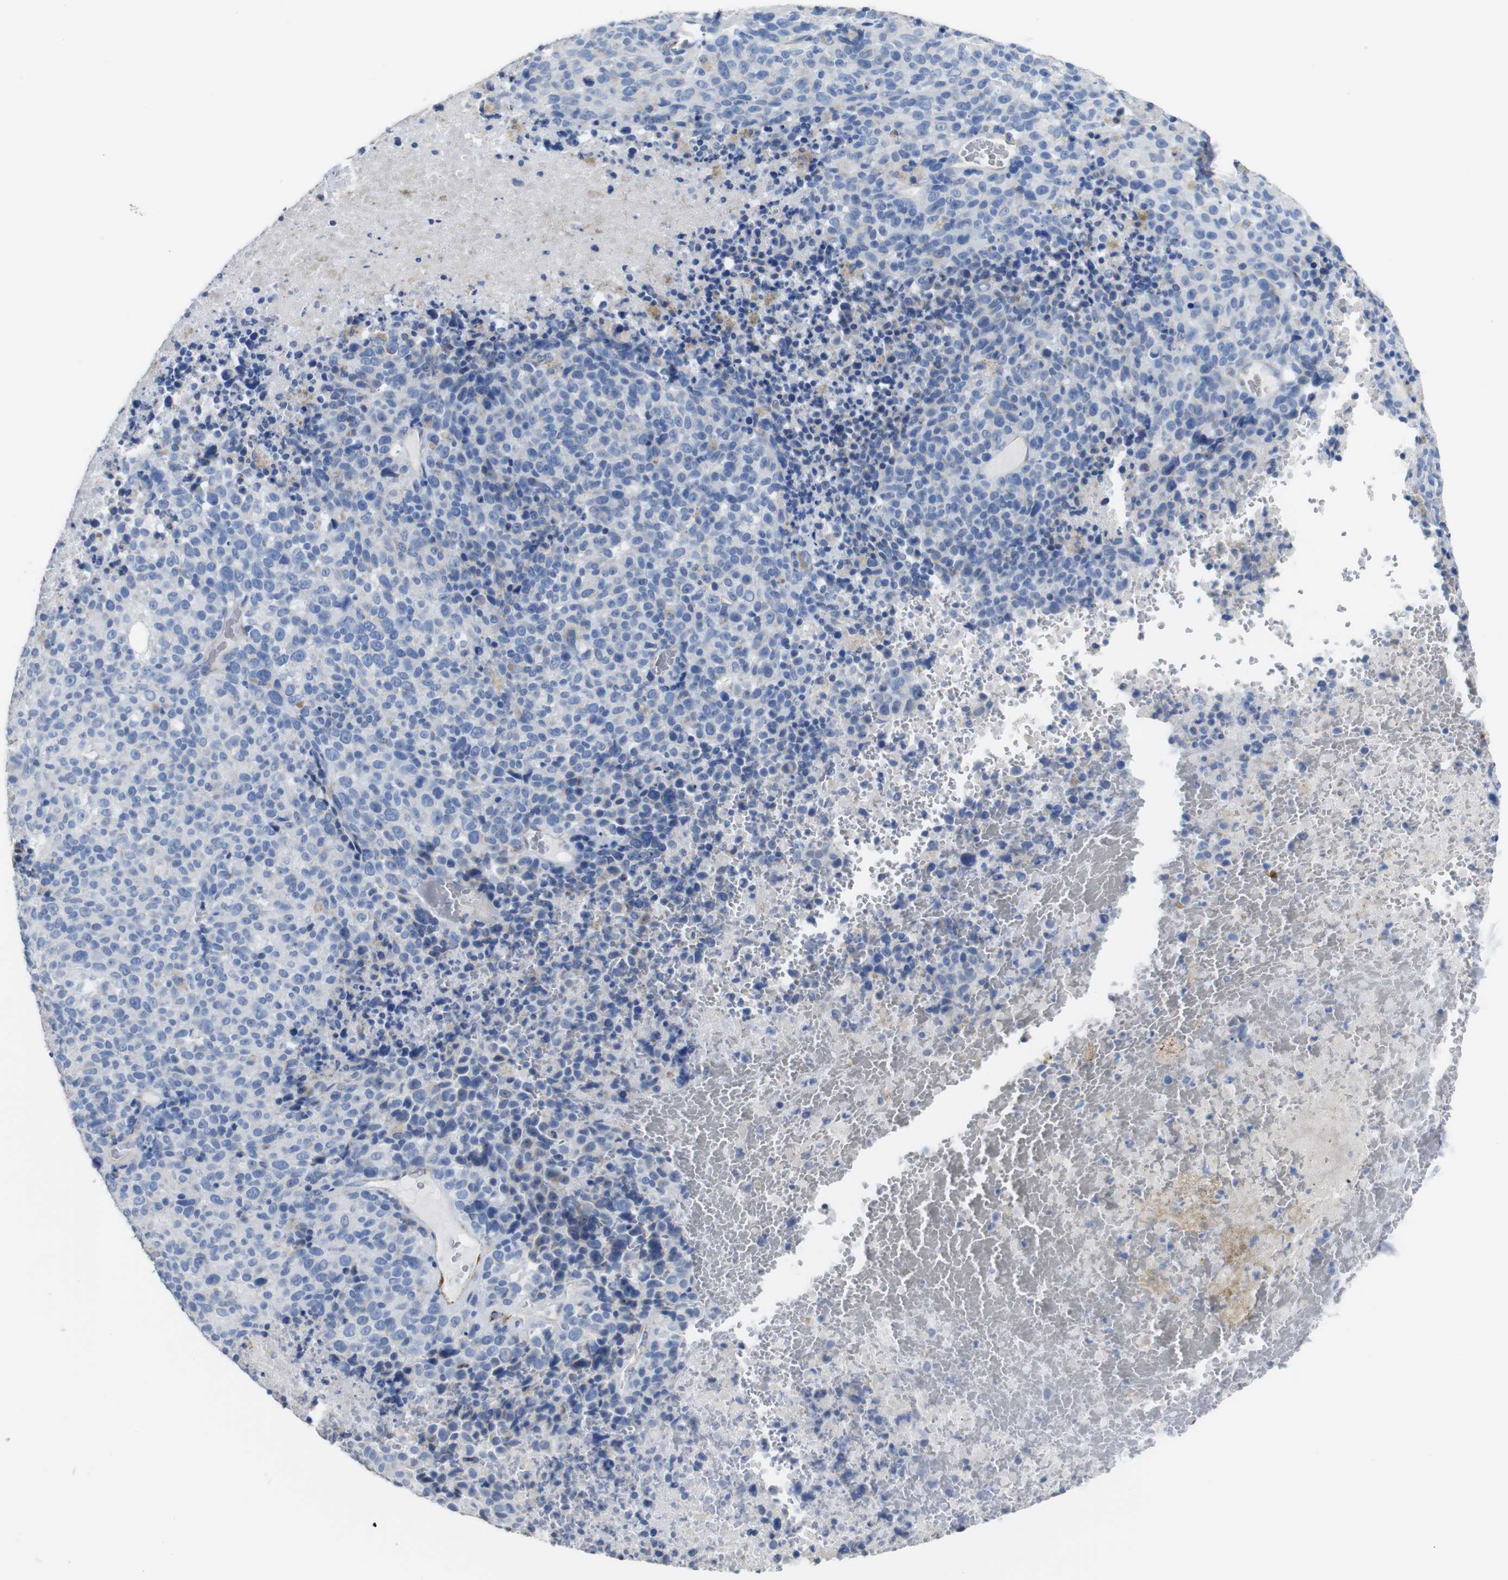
{"staining": {"intensity": "negative", "quantity": "none", "location": "none"}, "tissue": "melanoma", "cell_type": "Tumor cells", "image_type": "cancer", "snomed": [{"axis": "morphology", "description": "Malignant melanoma, Metastatic site"}, {"axis": "topography", "description": "Cerebral cortex"}], "caption": "DAB (3,3'-diaminobenzidine) immunohistochemical staining of melanoma reveals no significant staining in tumor cells.", "gene": "MAOA", "patient": {"sex": "female", "age": 52}}